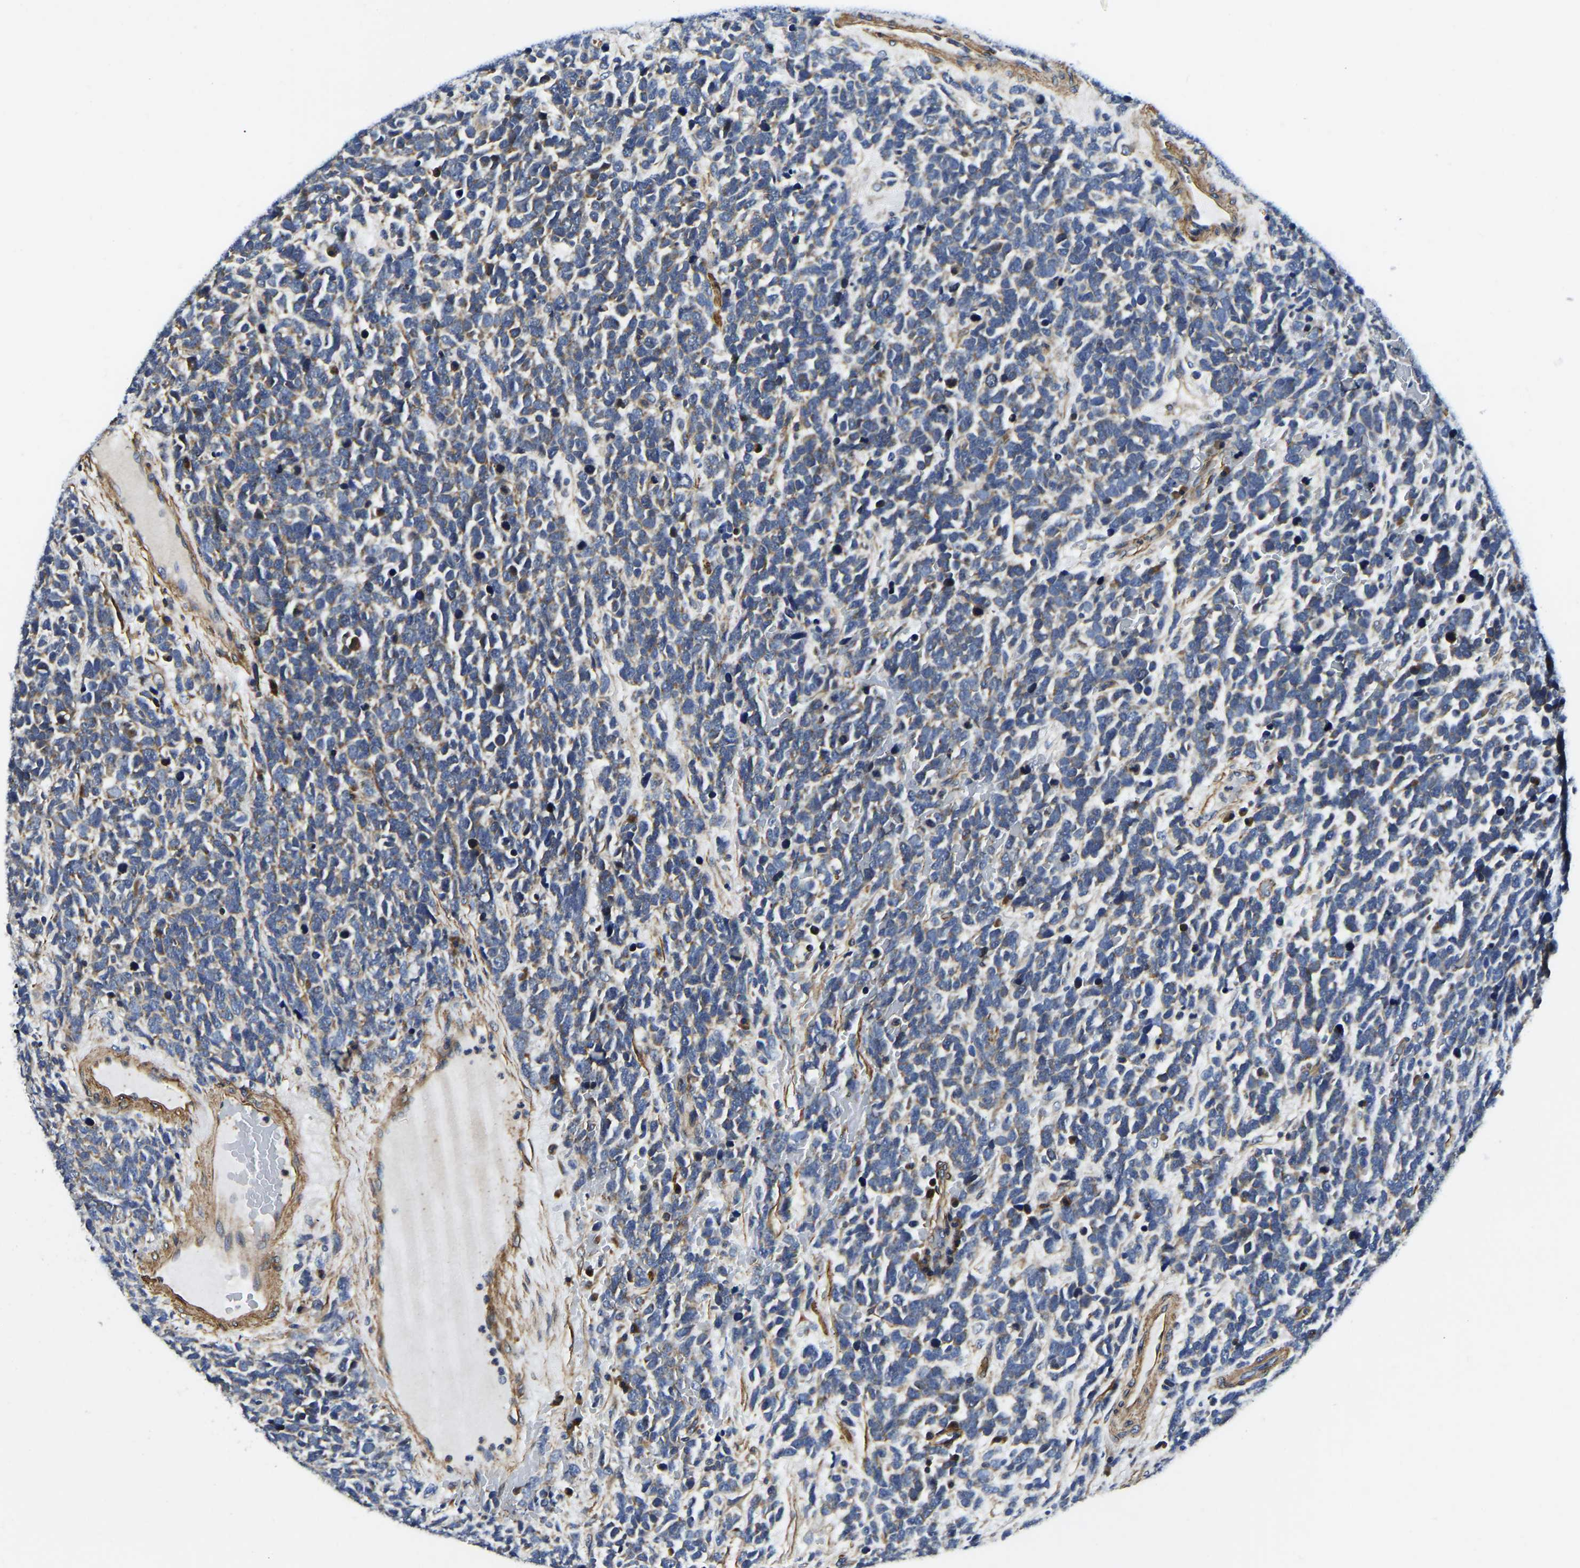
{"staining": {"intensity": "moderate", "quantity": "<25%", "location": "cytoplasmic/membranous"}, "tissue": "urothelial cancer", "cell_type": "Tumor cells", "image_type": "cancer", "snomed": [{"axis": "morphology", "description": "Urothelial carcinoma, High grade"}, {"axis": "topography", "description": "Urinary bladder"}], "caption": "Protein positivity by immunohistochemistry (IHC) reveals moderate cytoplasmic/membranous expression in about <25% of tumor cells in urothelial cancer. (IHC, brightfield microscopy, high magnification).", "gene": "KCTD17", "patient": {"sex": "female", "age": 82}}